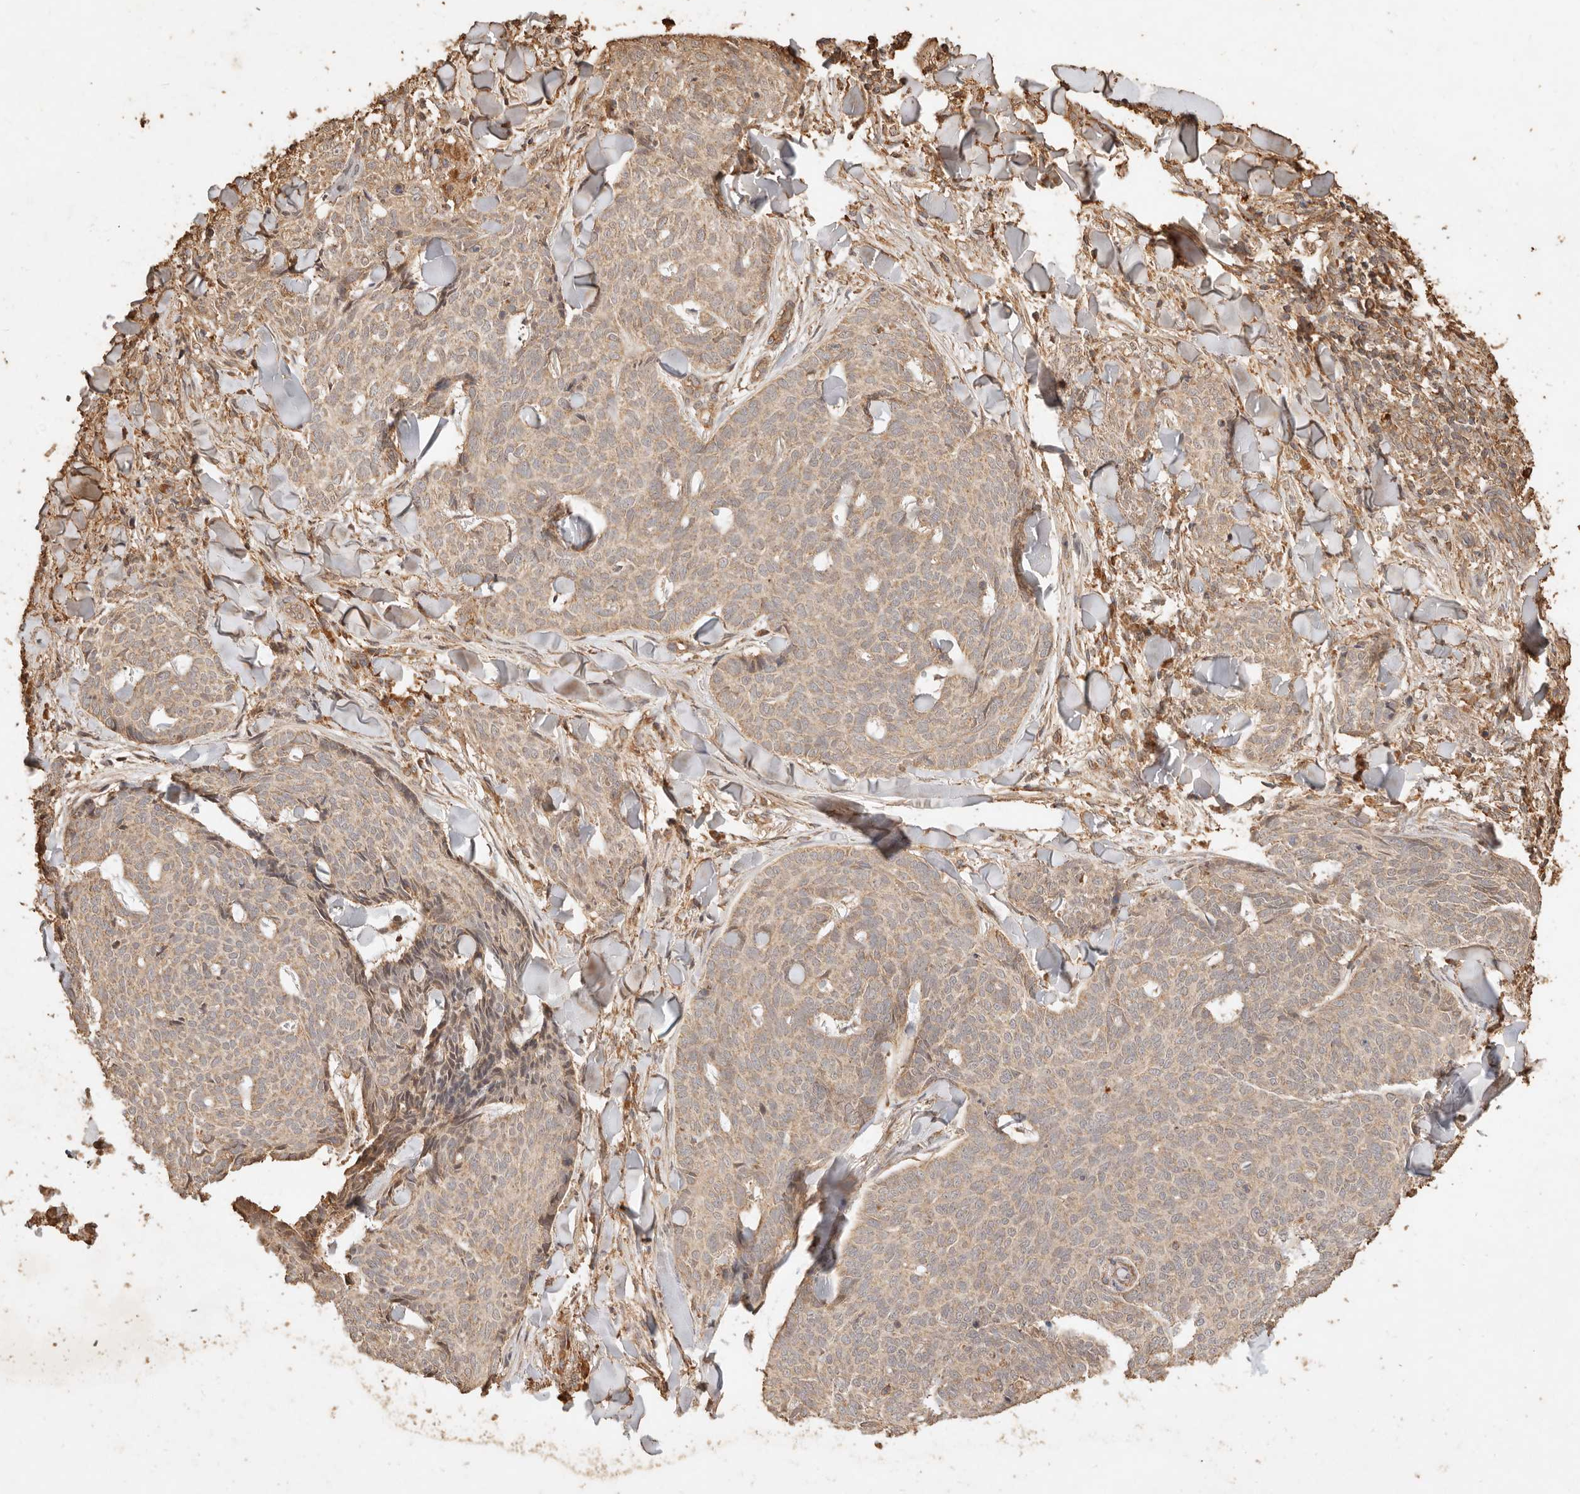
{"staining": {"intensity": "weak", "quantity": ">75%", "location": "cytoplasmic/membranous"}, "tissue": "skin cancer", "cell_type": "Tumor cells", "image_type": "cancer", "snomed": [{"axis": "morphology", "description": "Normal tissue, NOS"}, {"axis": "morphology", "description": "Basal cell carcinoma"}, {"axis": "topography", "description": "Skin"}], "caption": "Human skin cancer (basal cell carcinoma) stained for a protein (brown) displays weak cytoplasmic/membranous positive expression in approximately >75% of tumor cells.", "gene": "FAM180B", "patient": {"sex": "male", "age": 50}}